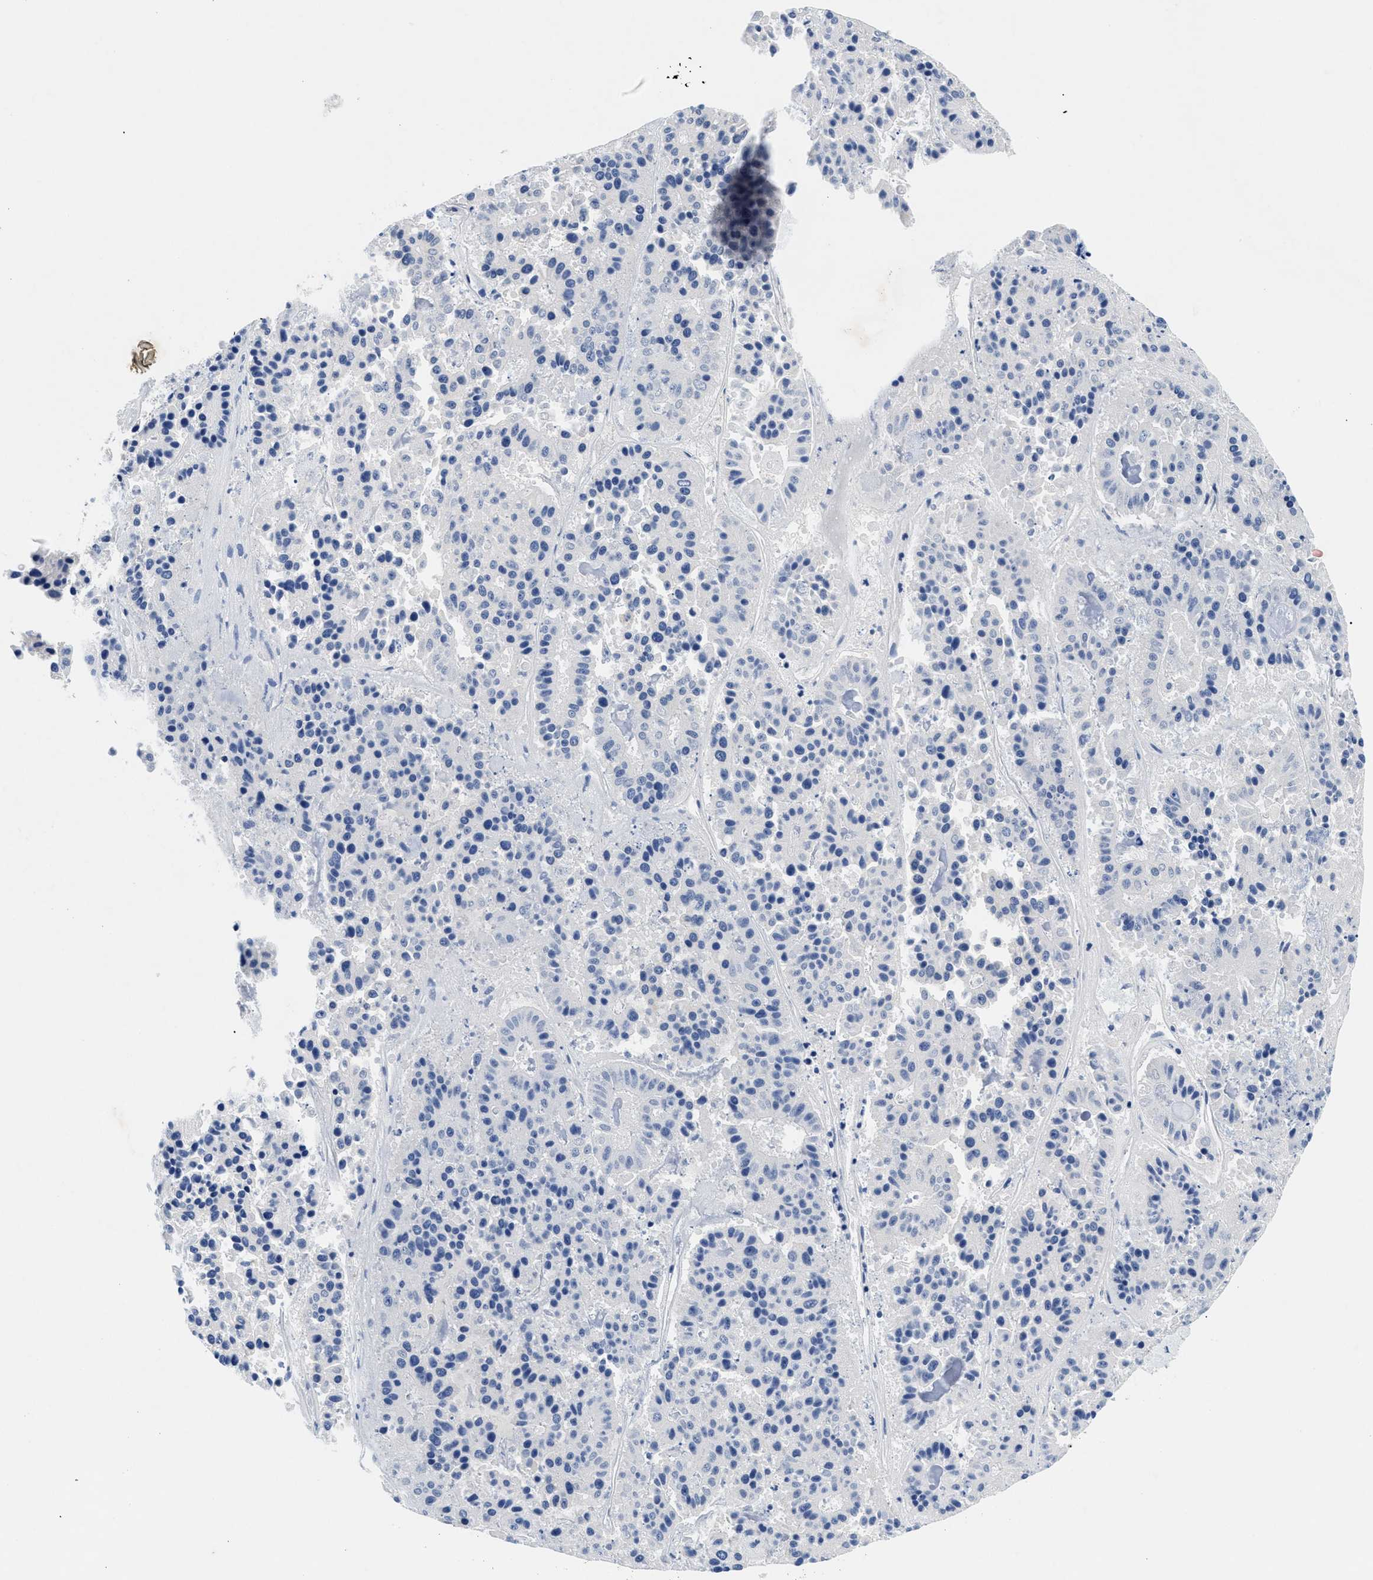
{"staining": {"intensity": "negative", "quantity": "none", "location": "none"}, "tissue": "pancreatic cancer", "cell_type": "Tumor cells", "image_type": "cancer", "snomed": [{"axis": "morphology", "description": "Adenocarcinoma, NOS"}, {"axis": "topography", "description": "Pancreas"}], "caption": "High power microscopy image of an IHC image of pancreatic cancer (adenocarcinoma), revealing no significant positivity in tumor cells.", "gene": "MEA1", "patient": {"sex": "male", "age": 50}}